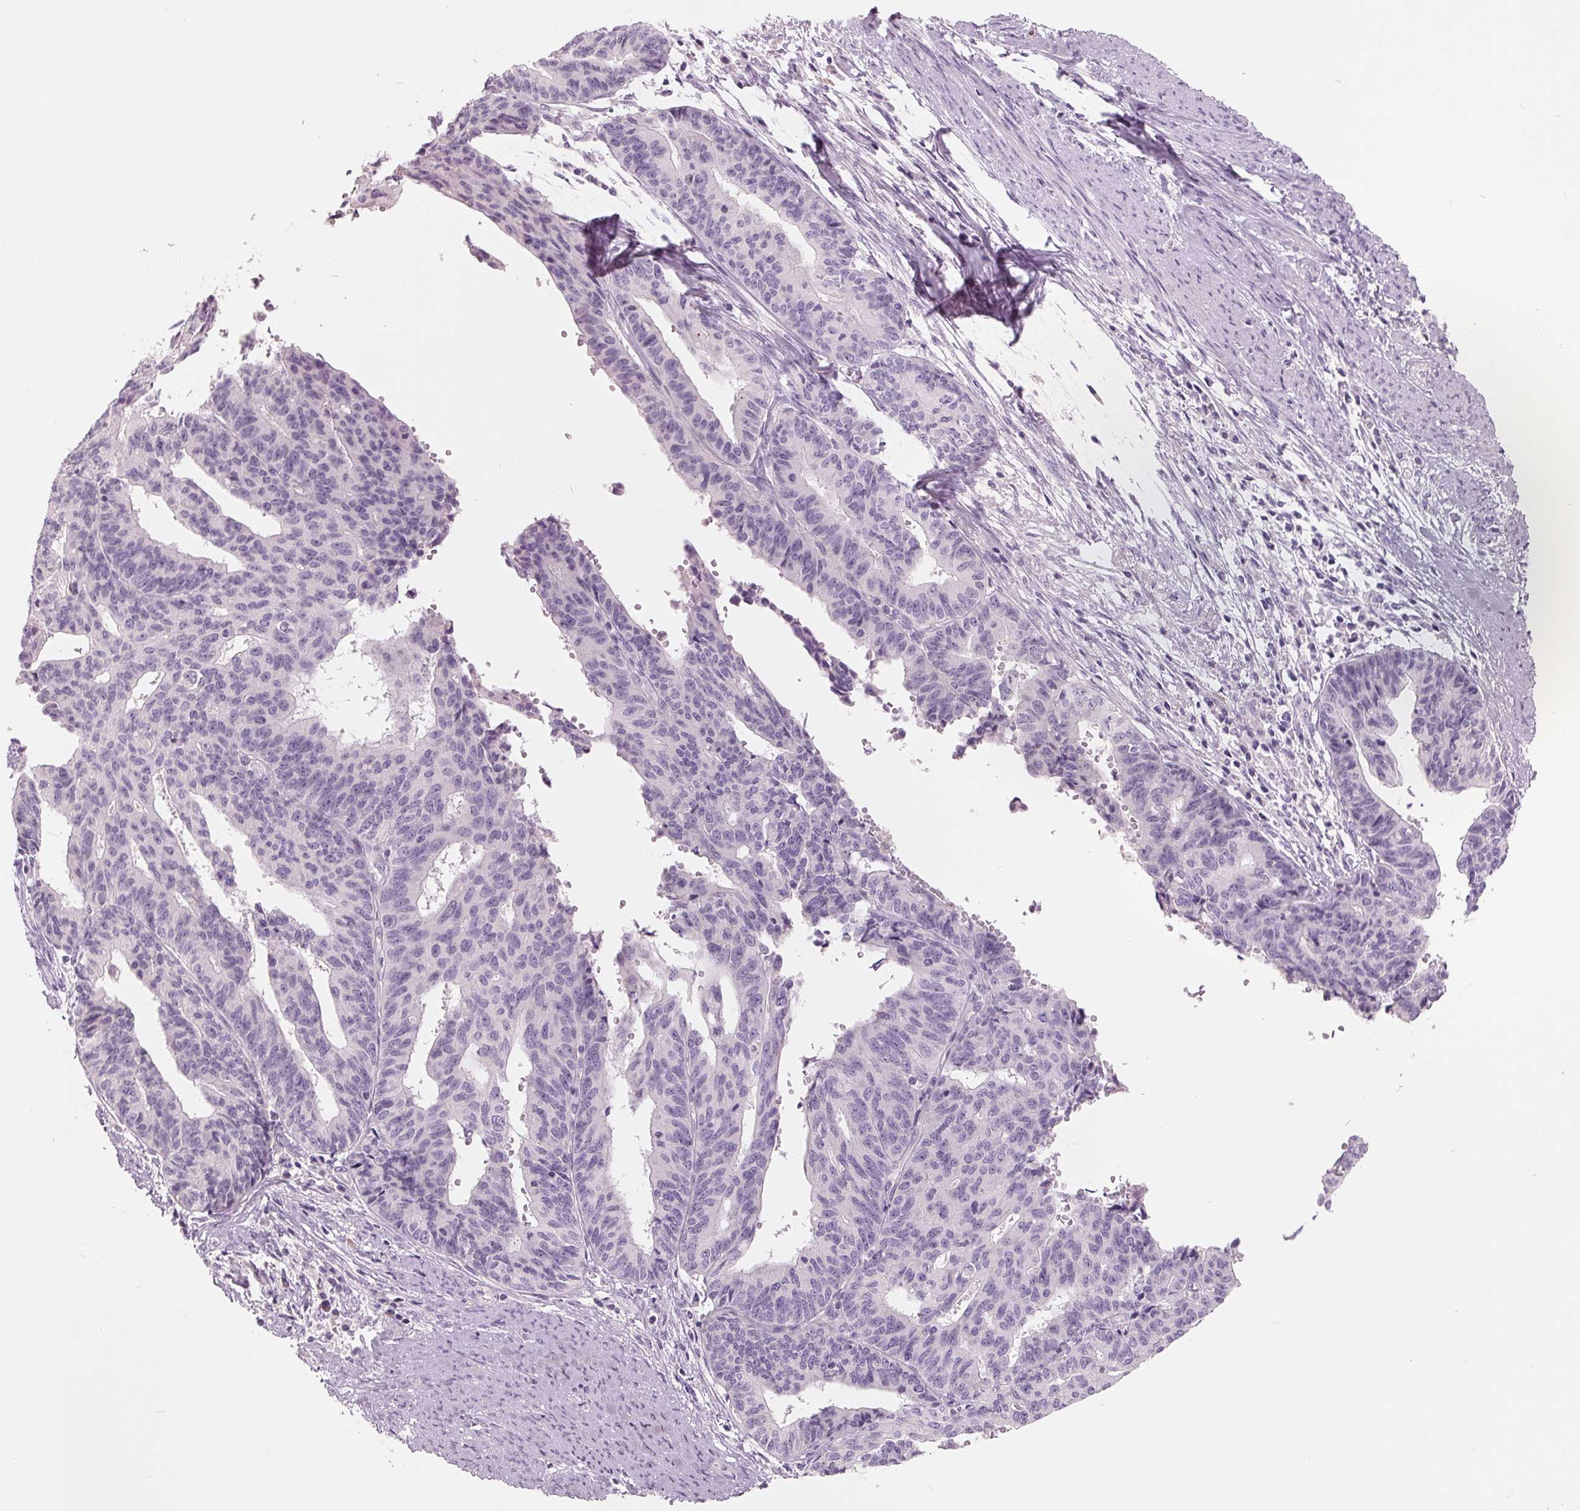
{"staining": {"intensity": "negative", "quantity": "none", "location": "none"}, "tissue": "endometrial cancer", "cell_type": "Tumor cells", "image_type": "cancer", "snomed": [{"axis": "morphology", "description": "Adenocarcinoma, NOS"}, {"axis": "topography", "description": "Endometrium"}], "caption": "Tumor cells are negative for brown protein staining in adenocarcinoma (endometrial).", "gene": "FTCD", "patient": {"sex": "female", "age": 65}}